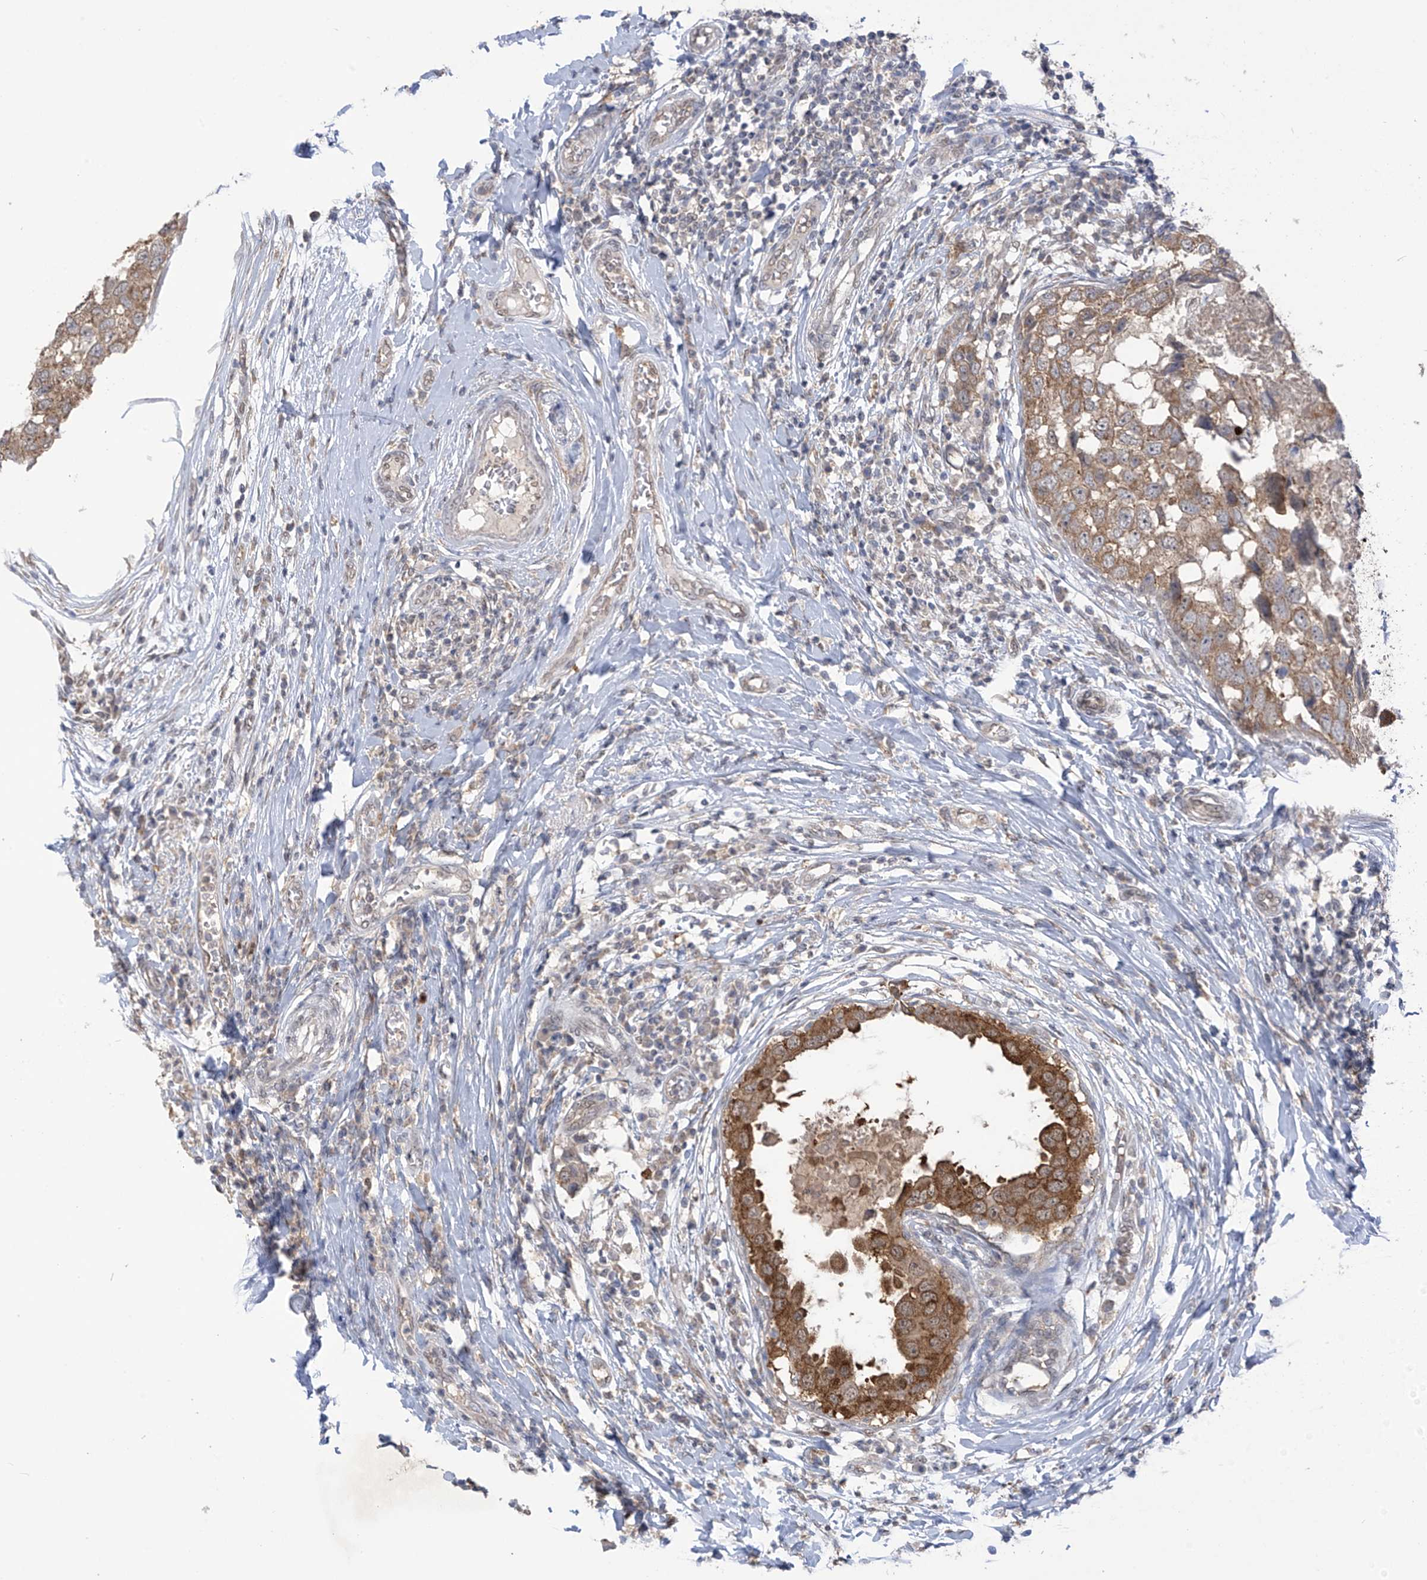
{"staining": {"intensity": "strong", "quantity": "25%-75%", "location": "cytoplasmic/membranous"}, "tissue": "breast cancer", "cell_type": "Tumor cells", "image_type": "cancer", "snomed": [{"axis": "morphology", "description": "Duct carcinoma"}, {"axis": "topography", "description": "Breast"}], "caption": "A micrograph of infiltrating ductal carcinoma (breast) stained for a protein displays strong cytoplasmic/membranous brown staining in tumor cells.", "gene": "KIAA1522", "patient": {"sex": "female", "age": 27}}